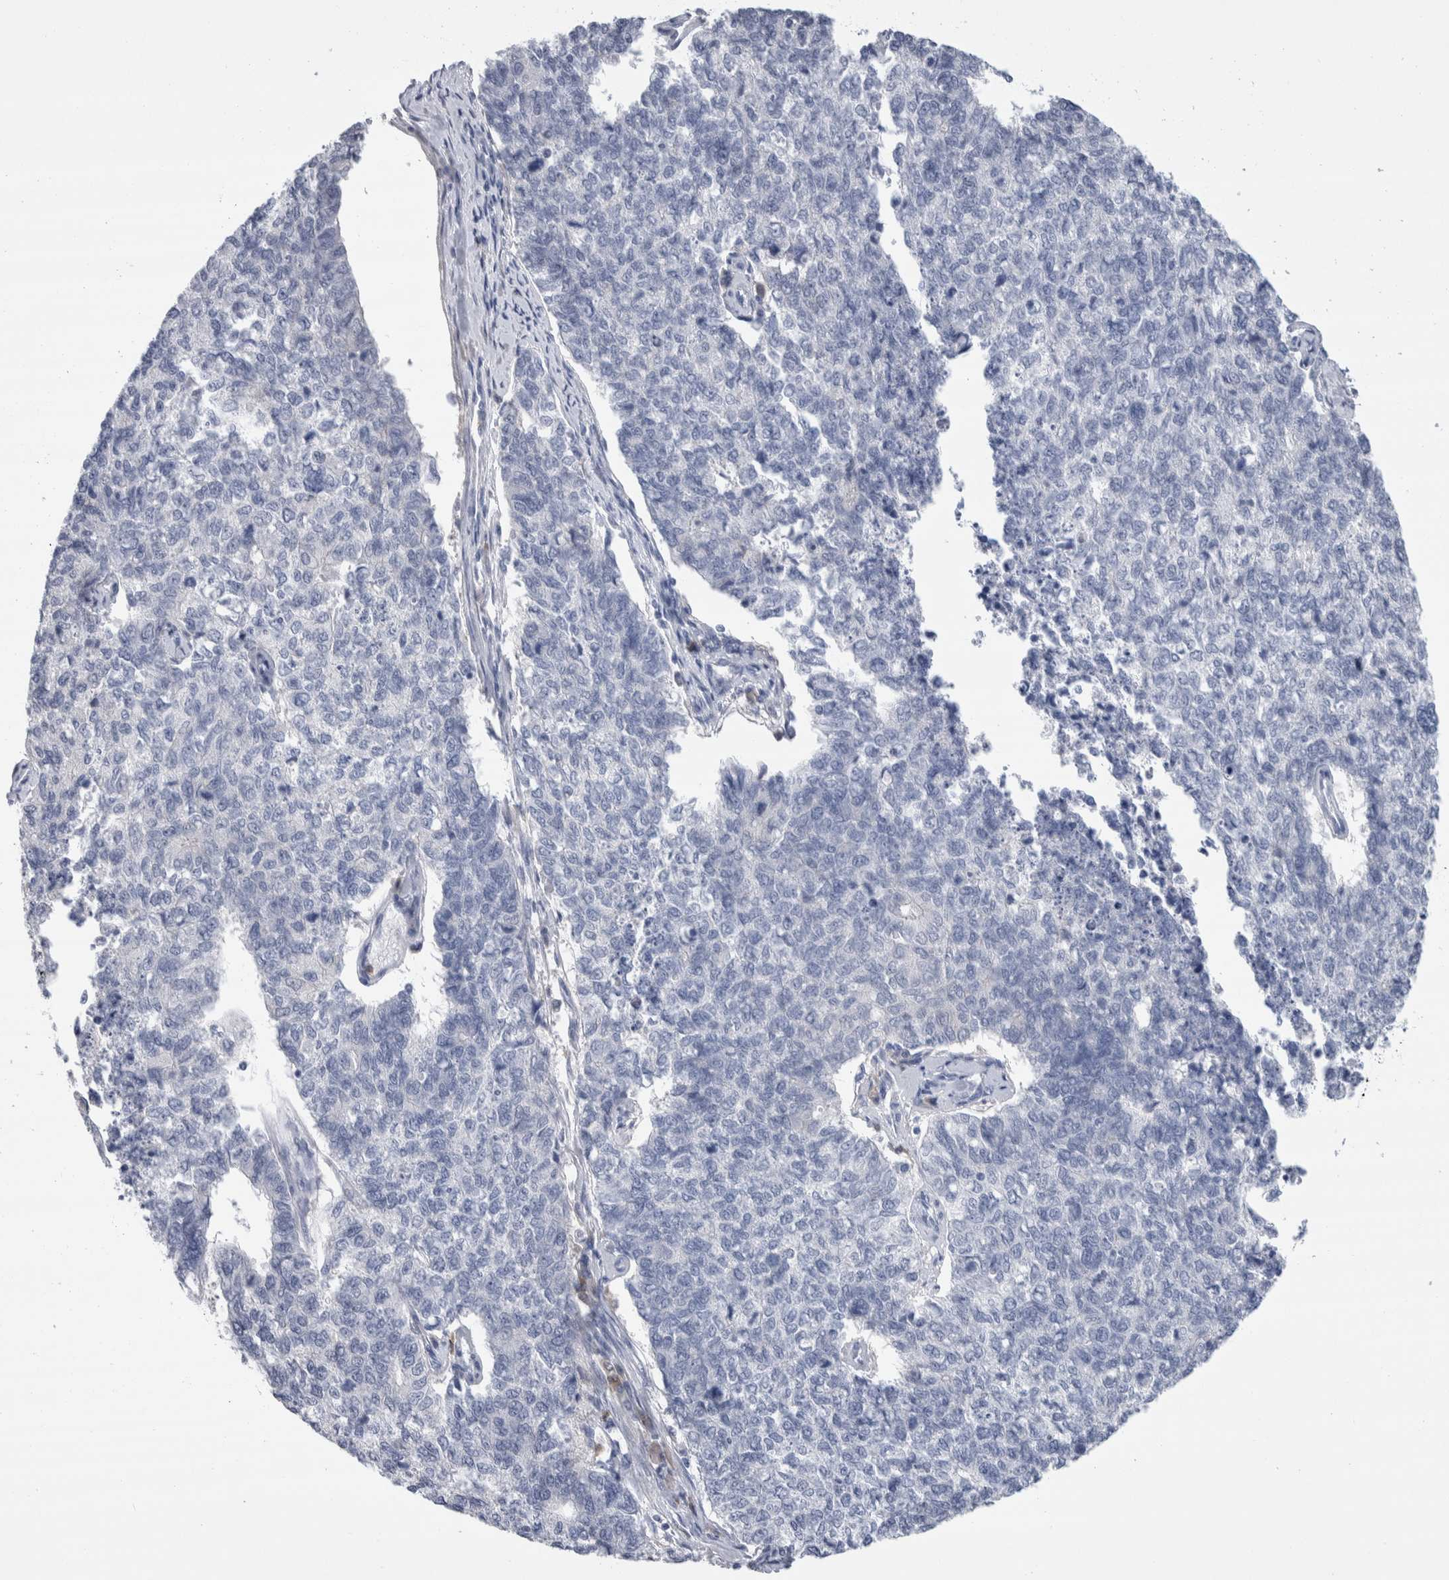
{"staining": {"intensity": "negative", "quantity": "none", "location": "none"}, "tissue": "cervical cancer", "cell_type": "Tumor cells", "image_type": "cancer", "snomed": [{"axis": "morphology", "description": "Squamous cell carcinoma, NOS"}, {"axis": "topography", "description": "Cervix"}], "caption": "Cervical cancer (squamous cell carcinoma) stained for a protein using immunohistochemistry (IHC) demonstrates no staining tumor cells.", "gene": "LURAP1L", "patient": {"sex": "female", "age": 63}}